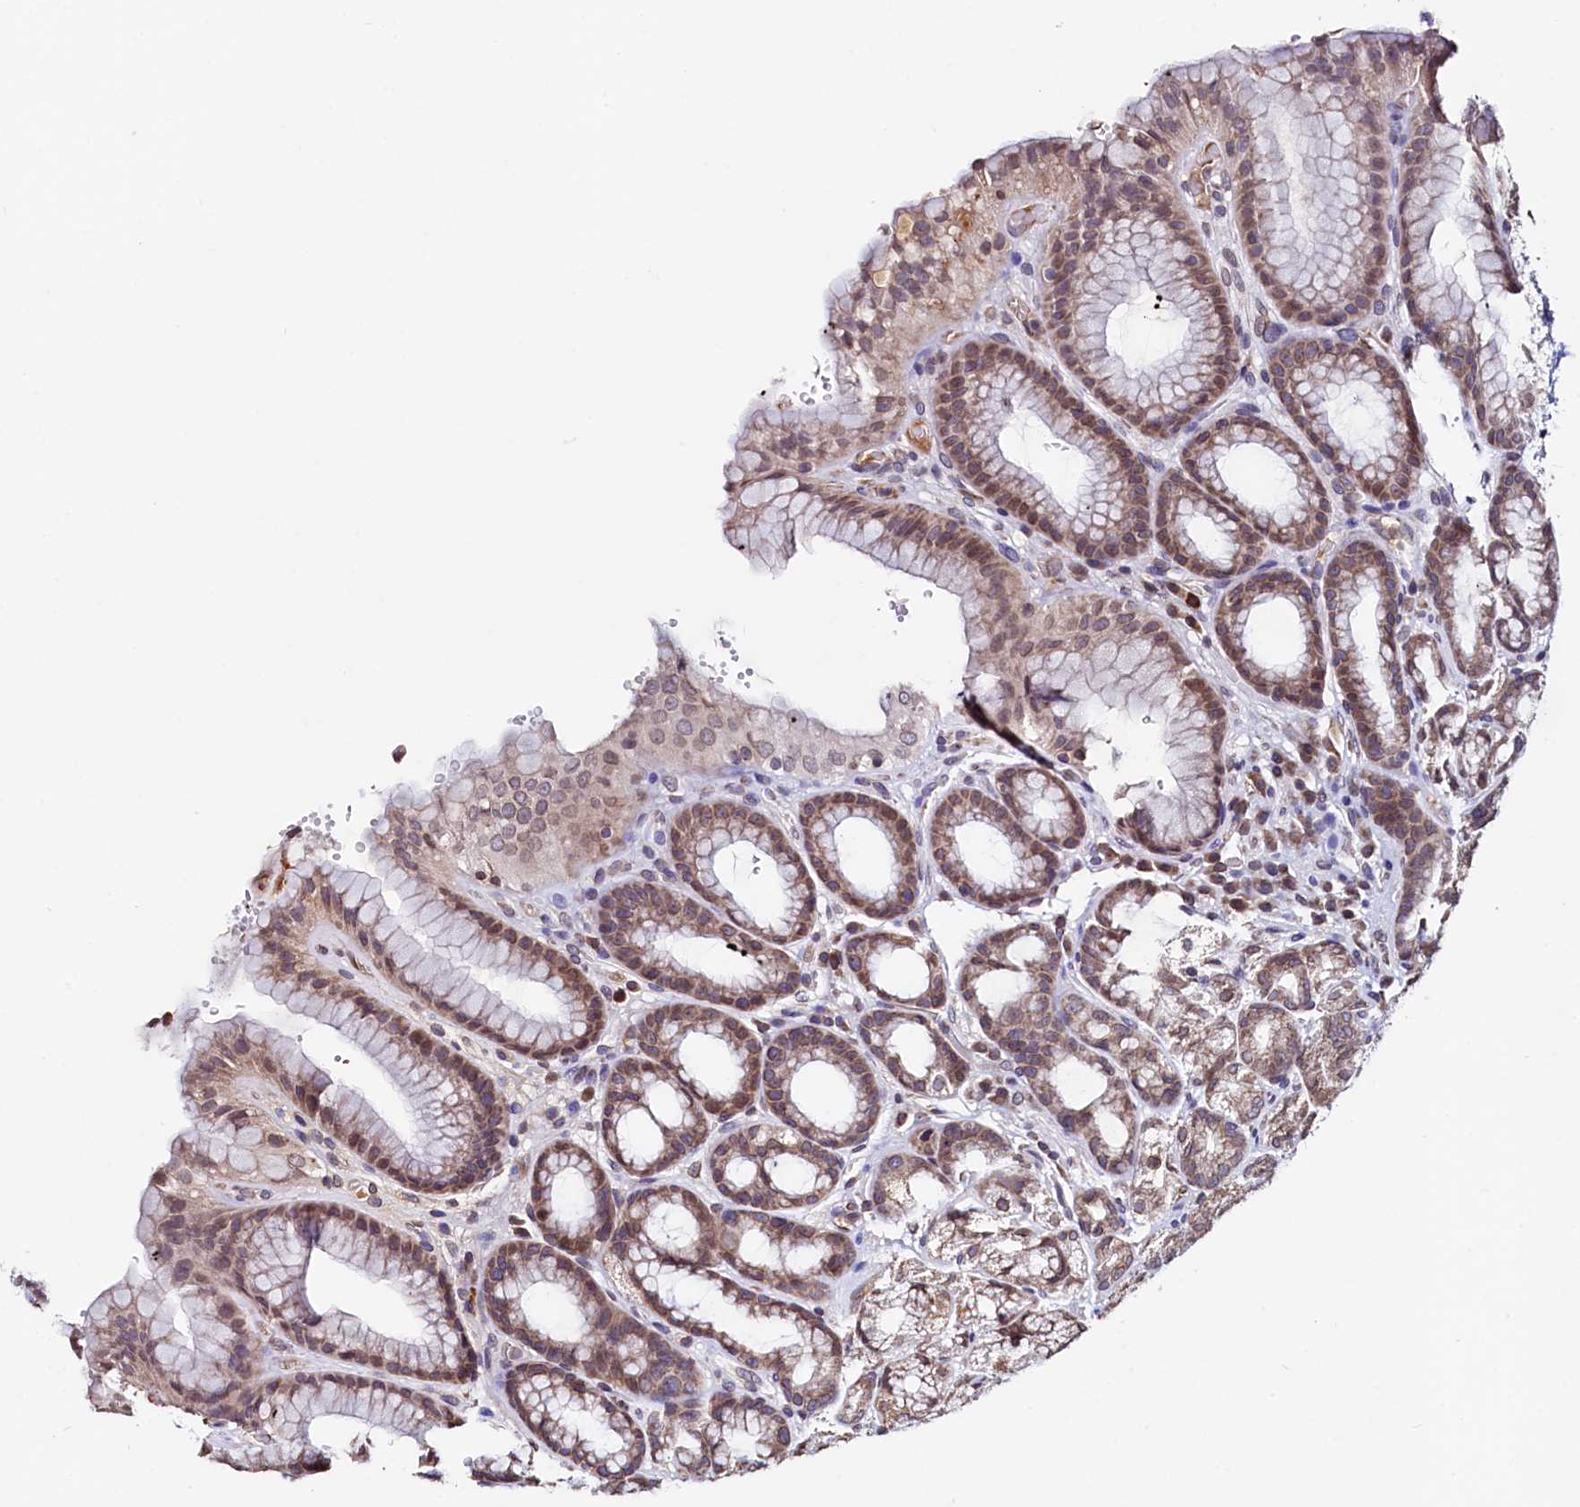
{"staining": {"intensity": "moderate", "quantity": ">75%", "location": "cytoplasmic/membranous,nuclear"}, "tissue": "stomach", "cell_type": "Glandular cells", "image_type": "normal", "snomed": [{"axis": "morphology", "description": "Normal tissue, NOS"}, {"axis": "morphology", "description": "Adenocarcinoma, NOS"}, {"axis": "topography", "description": "Stomach"}], "caption": "Immunohistochemistry (IHC) micrograph of benign human stomach stained for a protein (brown), which demonstrates medium levels of moderate cytoplasmic/membranous,nuclear staining in about >75% of glandular cells.", "gene": "HAND1", "patient": {"sex": "male", "age": 57}}